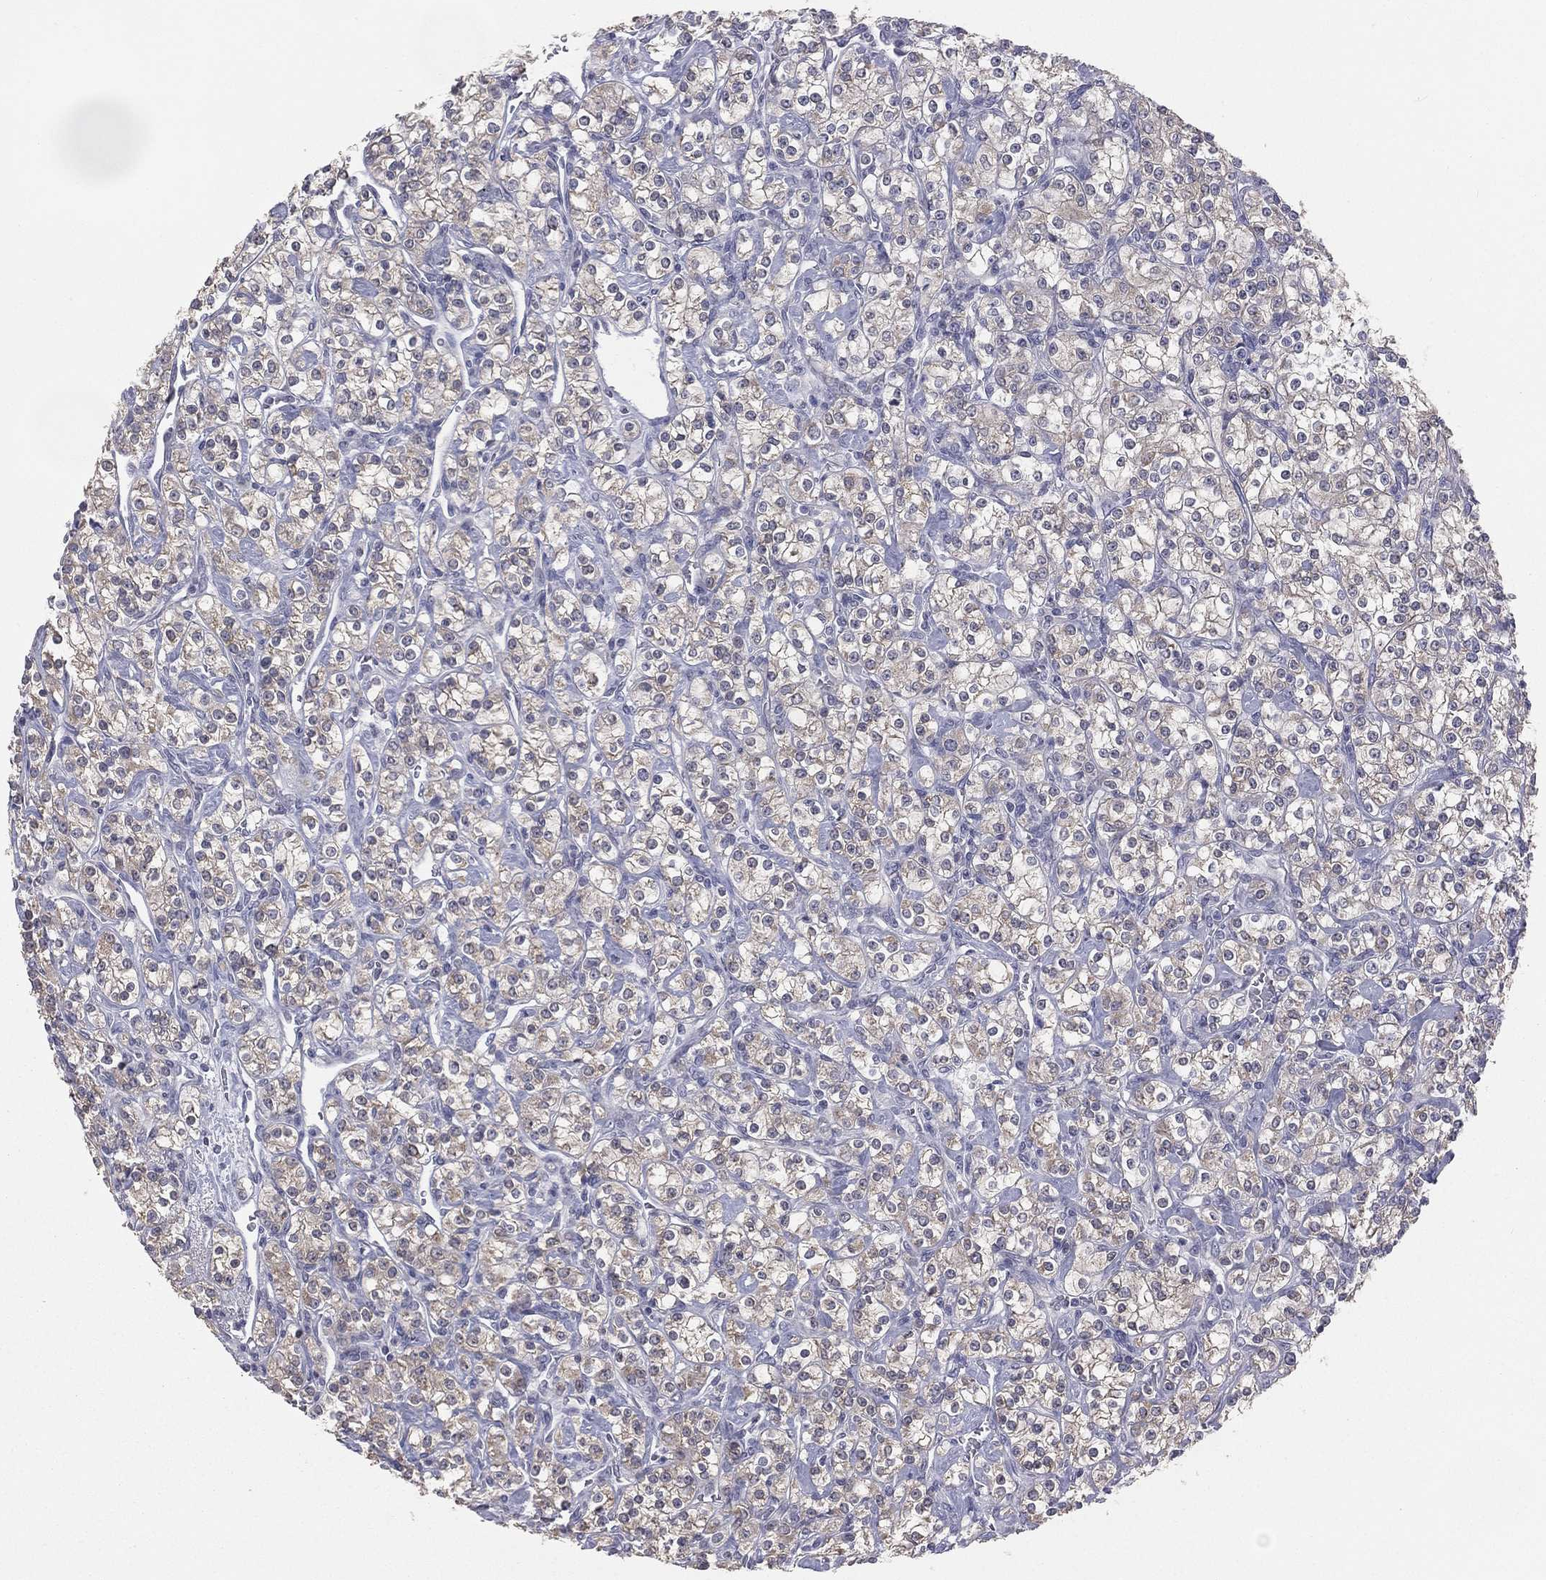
{"staining": {"intensity": "weak", "quantity": "<25%", "location": "cytoplasmic/membranous"}, "tissue": "renal cancer", "cell_type": "Tumor cells", "image_type": "cancer", "snomed": [{"axis": "morphology", "description": "Adenocarcinoma, NOS"}, {"axis": "topography", "description": "Kidney"}], "caption": "Immunohistochemistry image of neoplastic tissue: renal cancer (adenocarcinoma) stained with DAB exhibits no significant protein positivity in tumor cells.", "gene": "DMKN", "patient": {"sex": "male", "age": 77}}